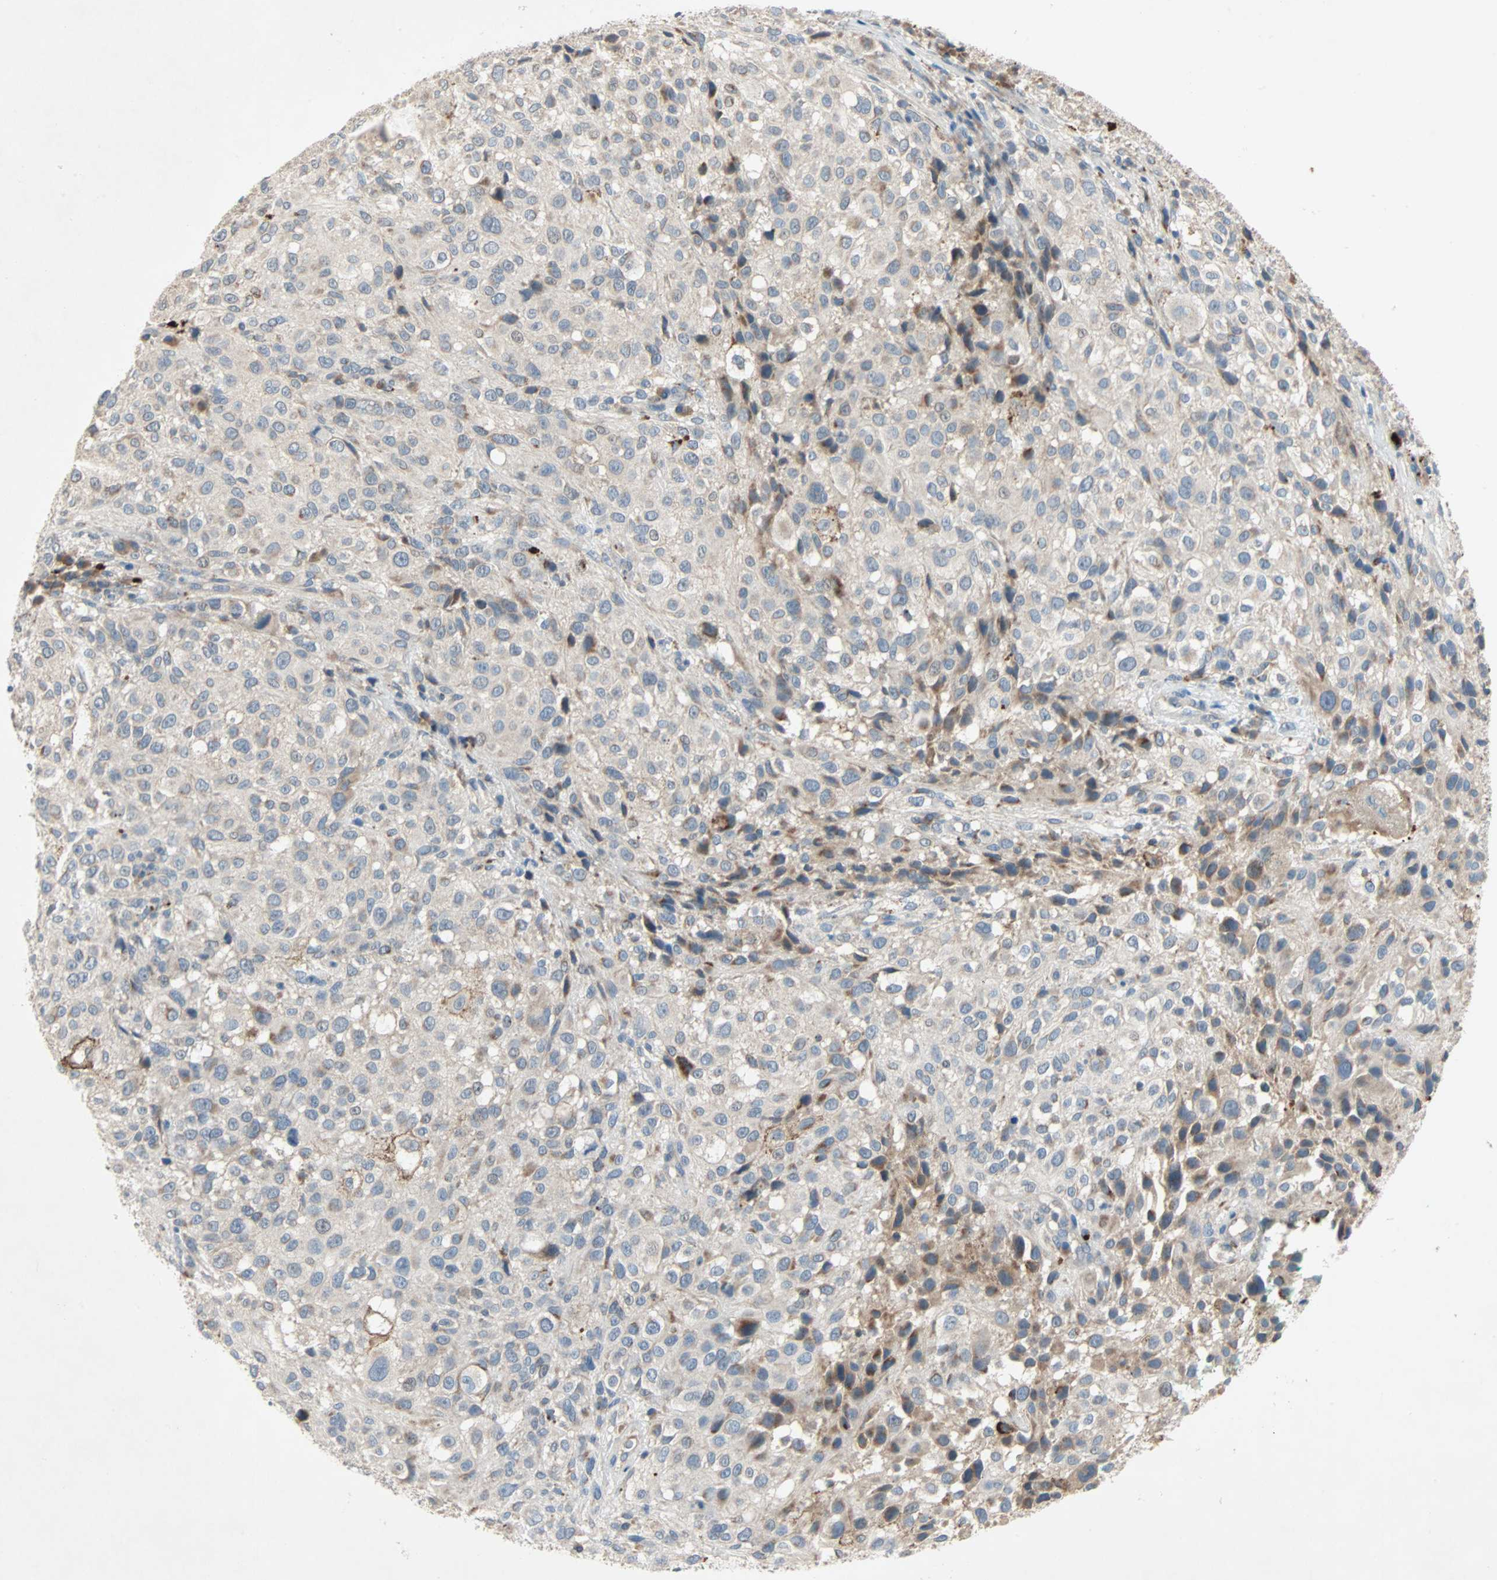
{"staining": {"intensity": "moderate", "quantity": "25%-75%", "location": "cytoplasmic/membranous"}, "tissue": "melanoma", "cell_type": "Tumor cells", "image_type": "cancer", "snomed": [{"axis": "morphology", "description": "Necrosis, NOS"}, {"axis": "morphology", "description": "Malignant melanoma, NOS"}, {"axis": "topography", "description": "Skin"}], "caption": "High-magnification brightfield microscopy of malignant melanoma stained with DAB (brown) and counterstained with hematoxylin (blue). tumor cells exhibit moderate cytoplasmic/membranous positivity is seen in approximately25%-75% of cells.", "gene": "XYLT1", "patient": {"sex": "female", "age": 87}}